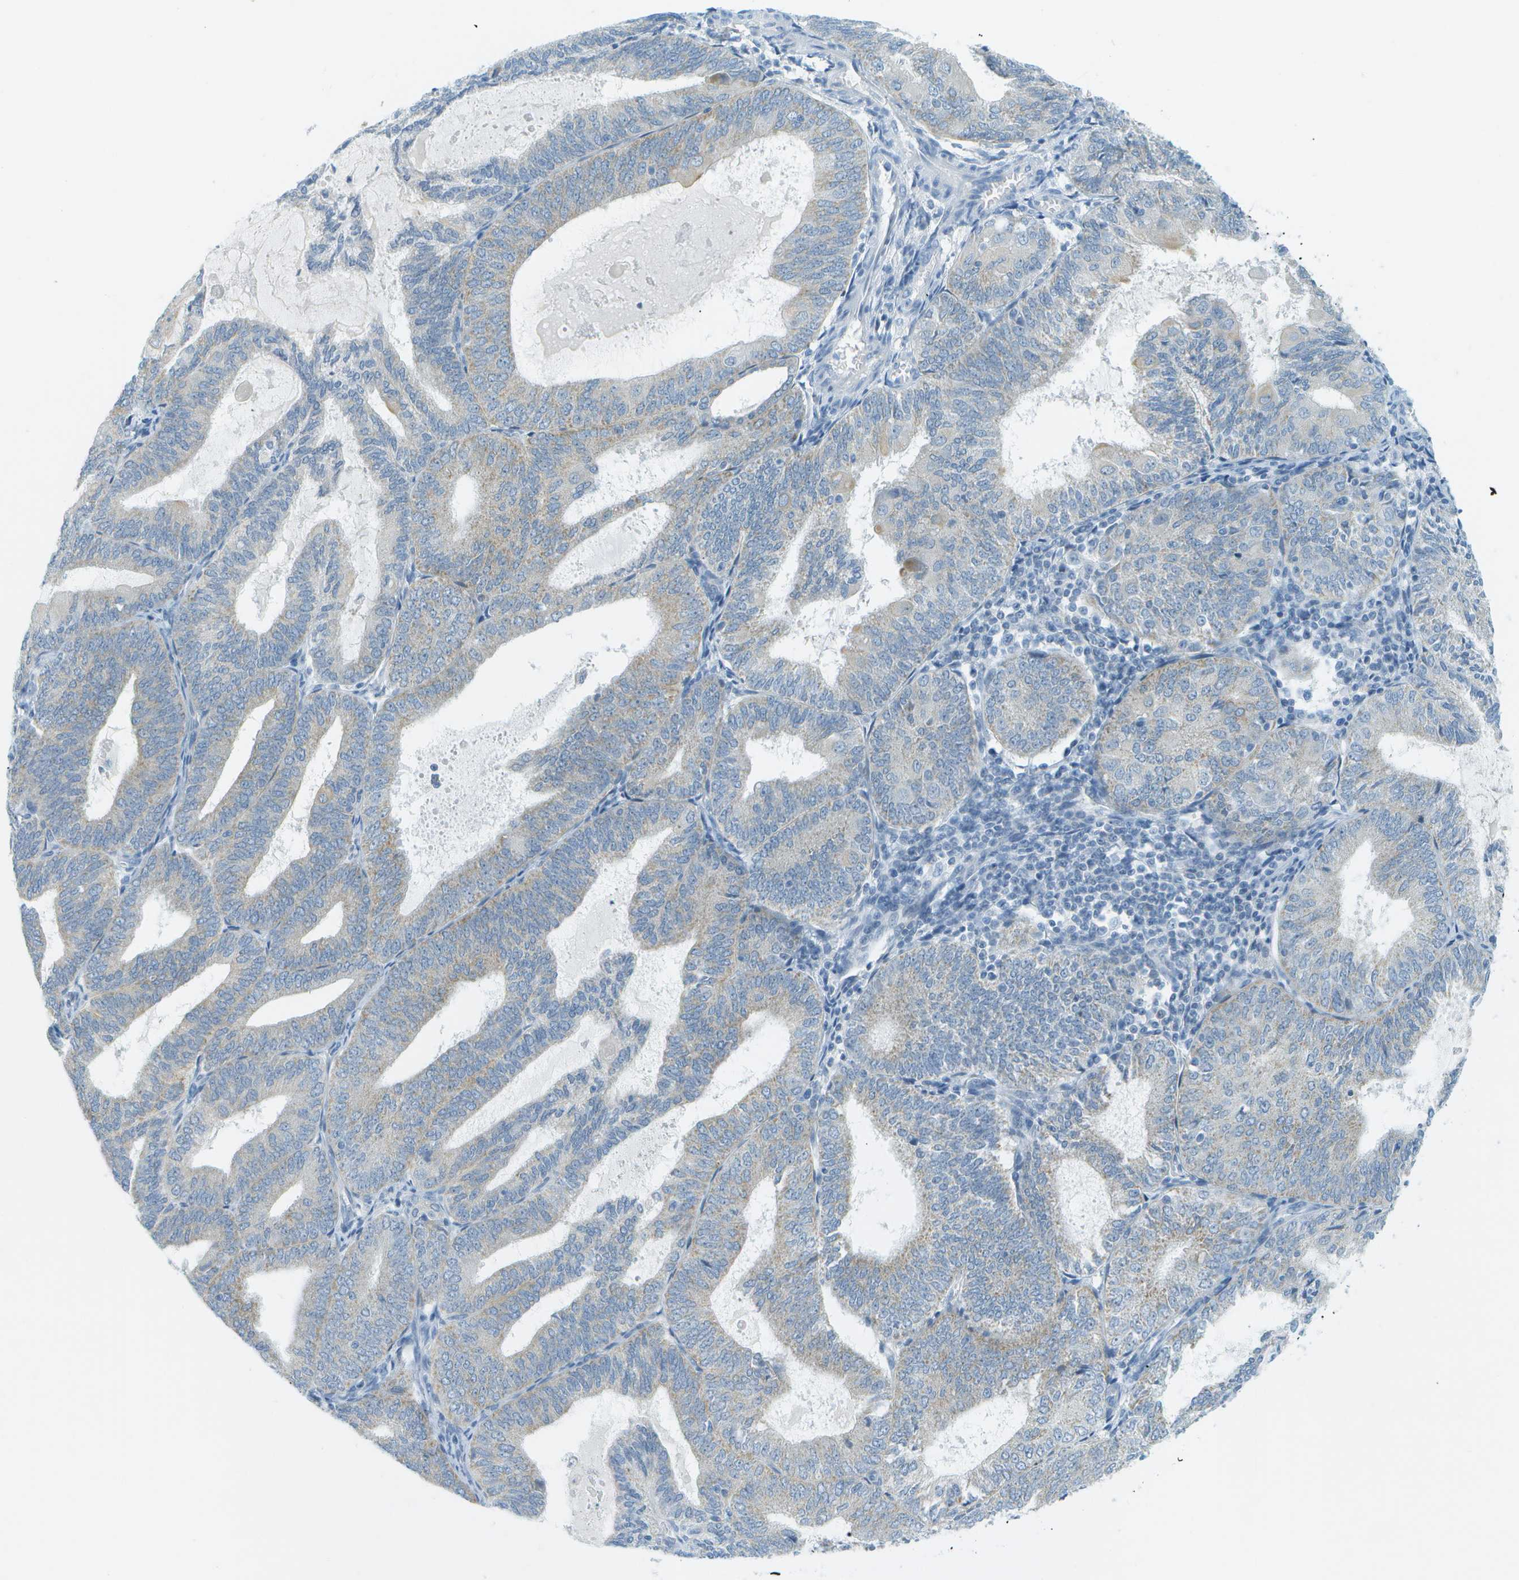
{"staining": {"intensity": "weak", "quantity": "<25%", "location": "cytoplasmic/membranous"}, "tissue": "endometrial cancer", "cell_type": "Tumor cells", "image_type": "cancer", "snomed": [{"axis": "morphology", "description": "Adenocarcinoma, NOS"}, {"axis": "topography", "description": "Endometrium"}], "caption": "Histopathology image shows no significant protein expression in tumor cells of adenocarcinoma (endometrial).", "gene": "SMYD5", "patient": {"sex": "female", "age": 81}}